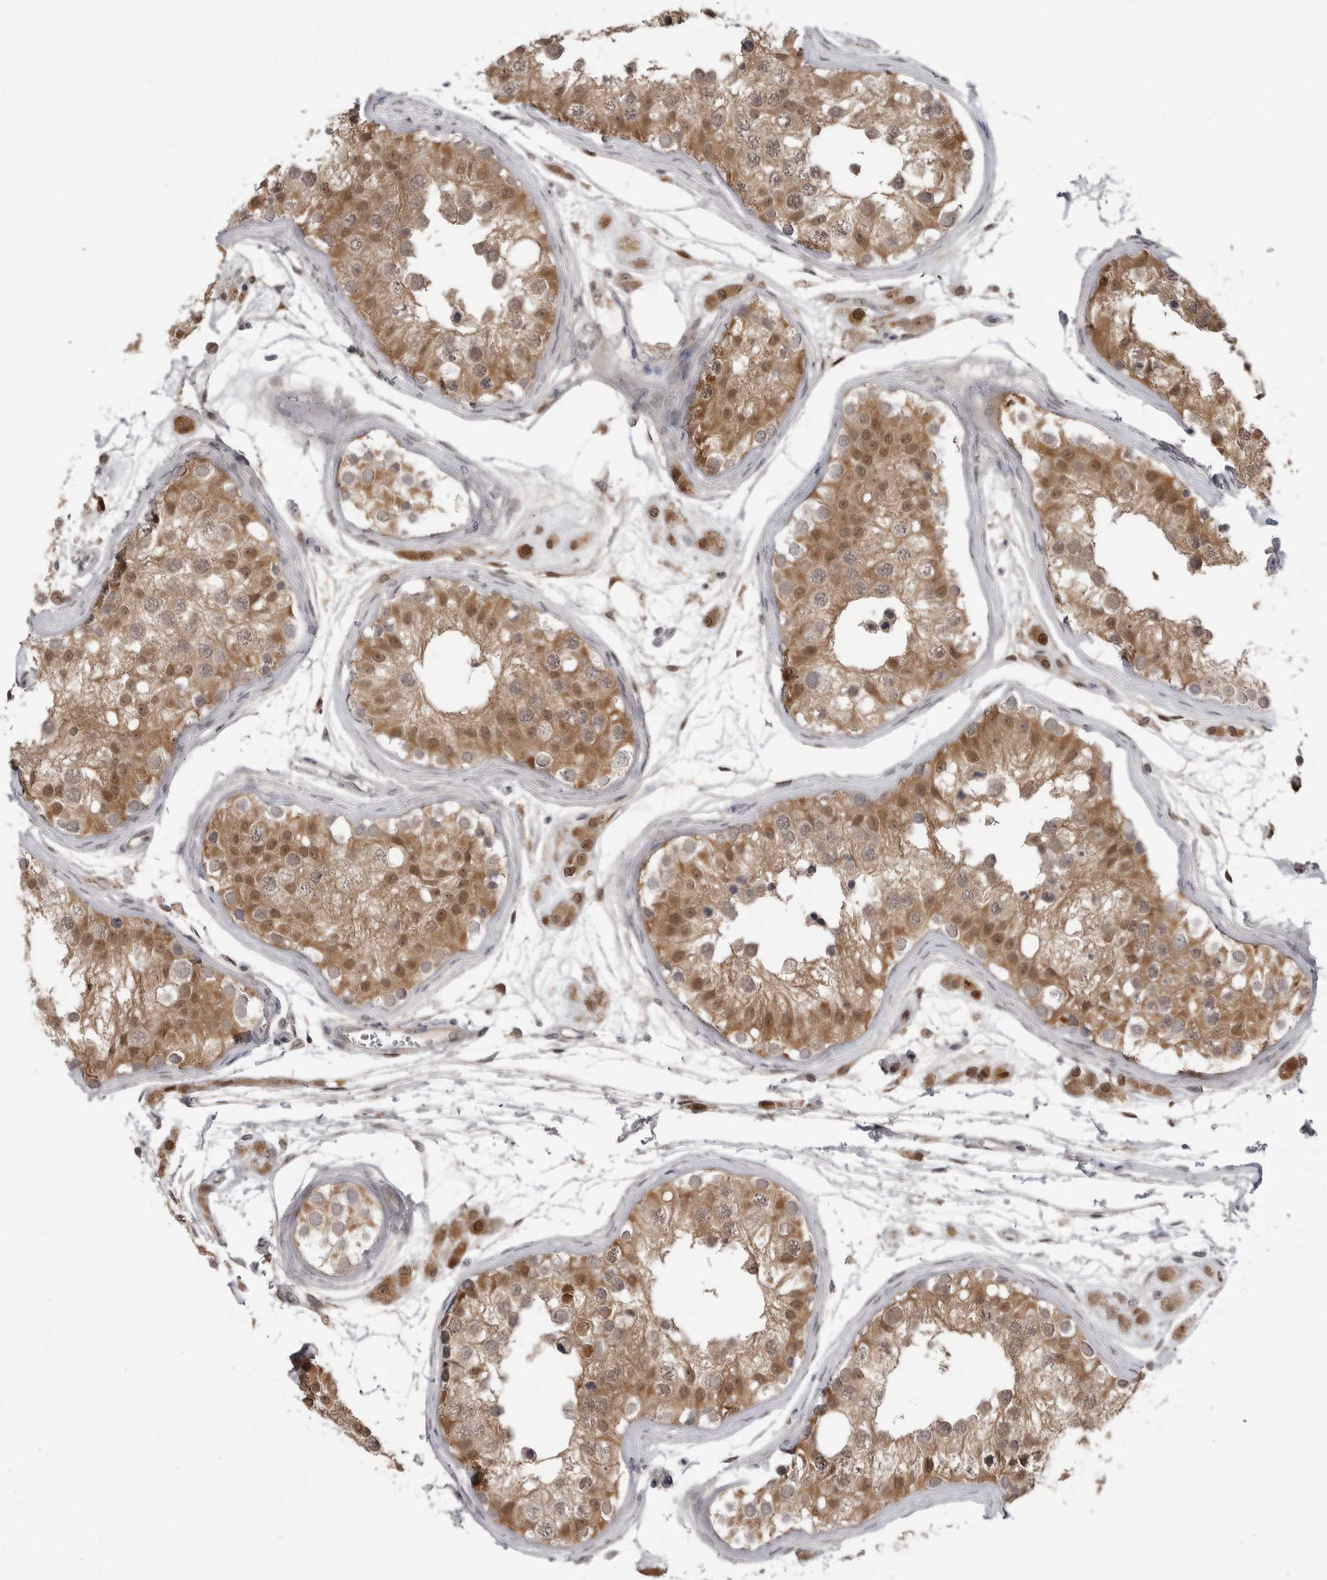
{"staining": {"intensity": "moderate", "quantity": ">75%", "location": "cytoplasmic/membranous,nuclear"}, "tissue": "testis", "cell_type": "Cells in seminiferous ducts", "image_type": "normal", "snomed": [{"axis": "morphology", "description": "Normal tissue, NOS"}, {"axis": "morphology", "description": "Adenocarcinoma, metastatic, NOS"}, {"axis": "topography", "description": "Testis"}], "caption": "IHC of normal human testis shows medium levels of moderate cytoplasmic/membranous,nuclear expression in approximately >75% of cells in seminiferous ducts.", "gene": "PNPO", "patient": {"sex": "male", "age": 26}}